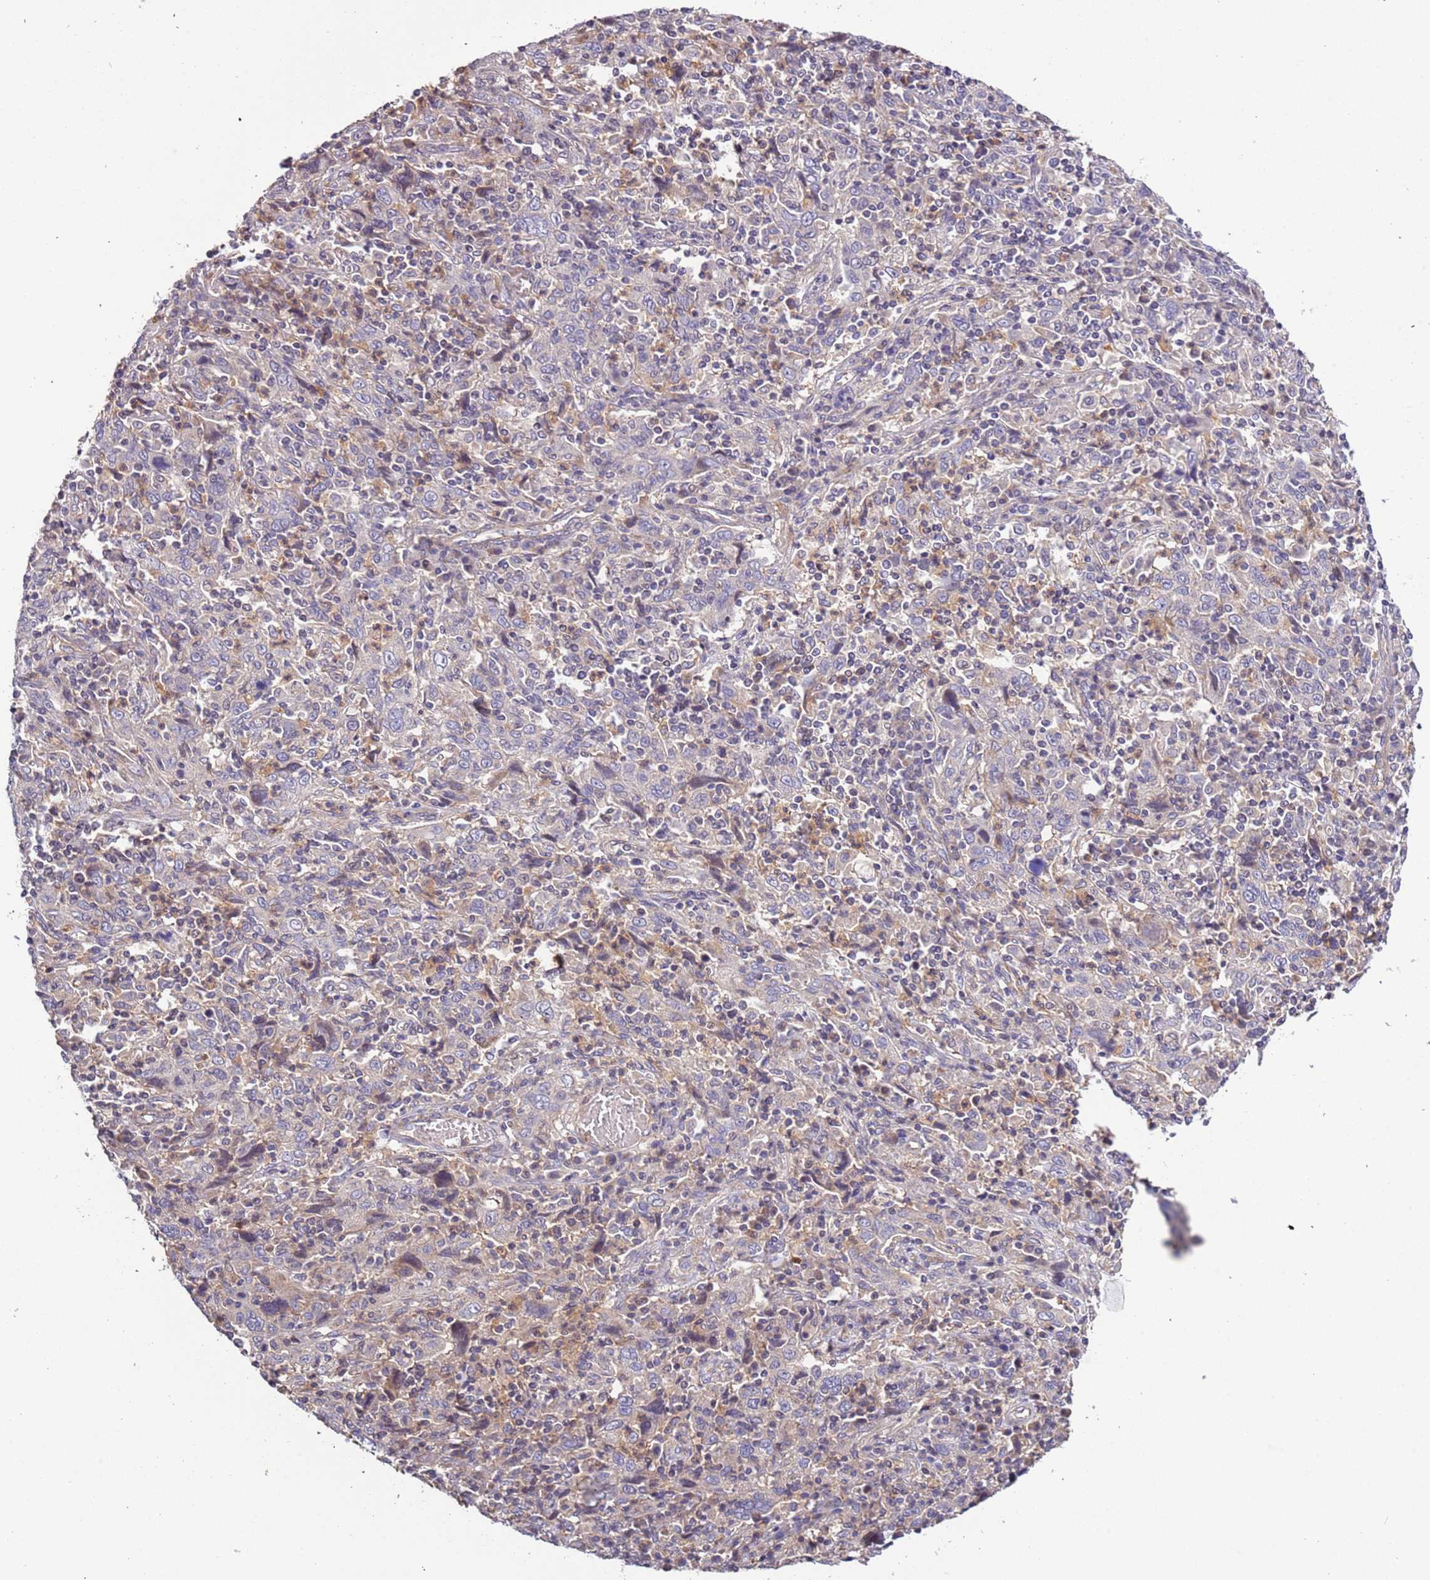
{"staining": {"intensity": "negative", "quantity": "none", "location": "none"}, "tissue": "cervical cancer", "cell_type": "Tumor cells", "image_type": "cancer", "snomed": [{"axis": "morphology", "description": "Squamous cell carcinoma, NOS"}, {"axis": "topography", "description": "Cervix"}], "caption": "IHC of cervical cancer (squamous cell carcinoma) shows no positivity in tumor cells. (Stains: DAB IHC with hematoxylin counter stain, Microscopy: brightfield microscopy at high magnification).", "gene": "LAMB4", "patient": {"sex": "female", "age": 46}}